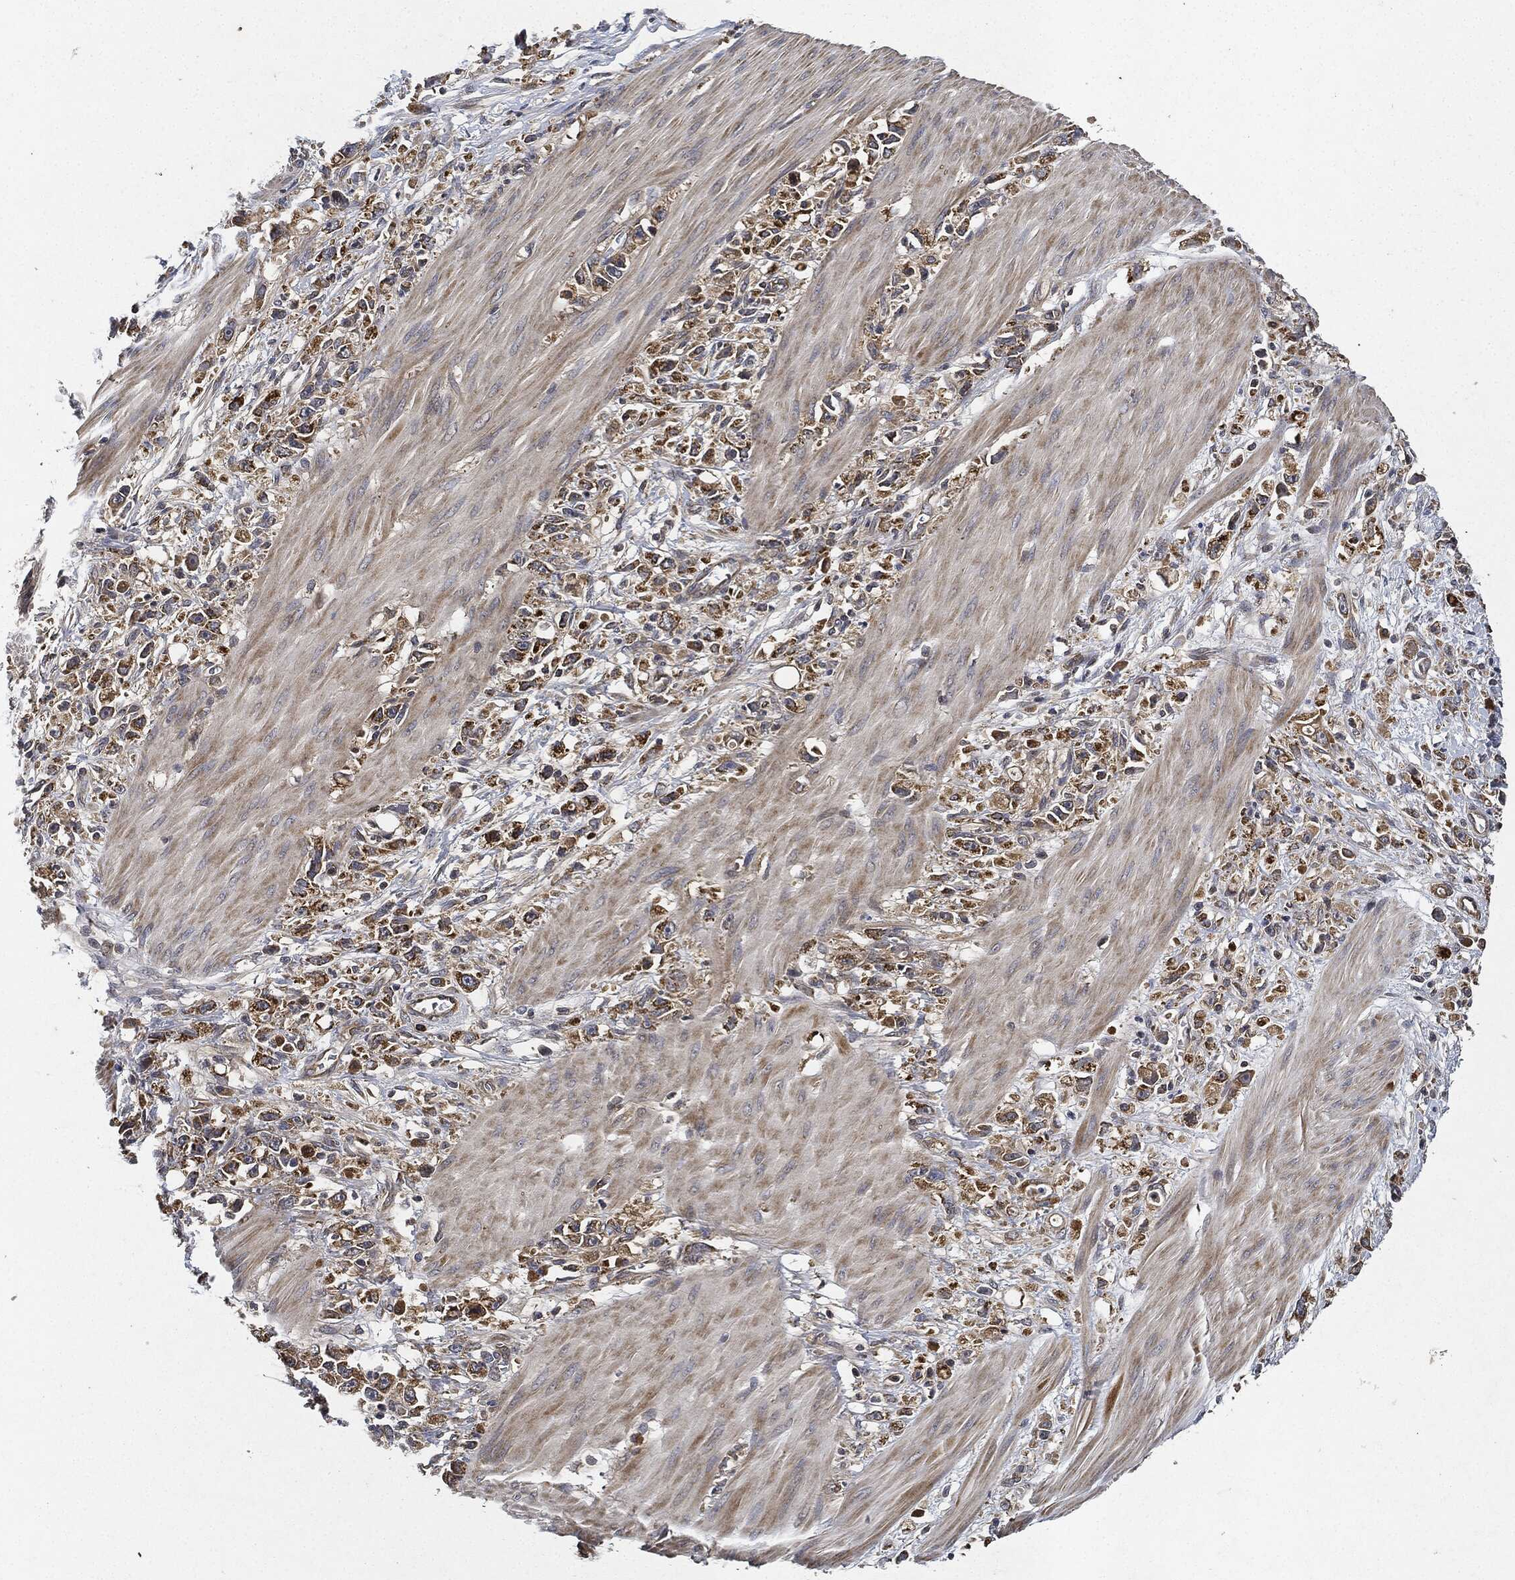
{"staining": {"intensity": "moderate", "quantity": ">75%", "location": "cytoplasmic/membranous"}, "tissue": "stomach cancer", "cell_type": "Tumor cells", "image_type": "cancer", "snomed": [{"axis": "morphology", "description": "Adenocarcinoma, NOS"}, {"axis": "topography", "description": "Stomach"}], "caption": "Immunohistochemistry (IHC) image of neoplastic tissue: human stomach cancer (adenocarcinoma) stained using immunohistochemistry (IHC) shows medium levels of moderate protein expression localized specifically in the cytoplasmic/membranous of tumor cells, appearing as a cytoplasmic/membranous brown color.", "gene": "MLST8", "patient": {"sex": "female", "age": 59}}